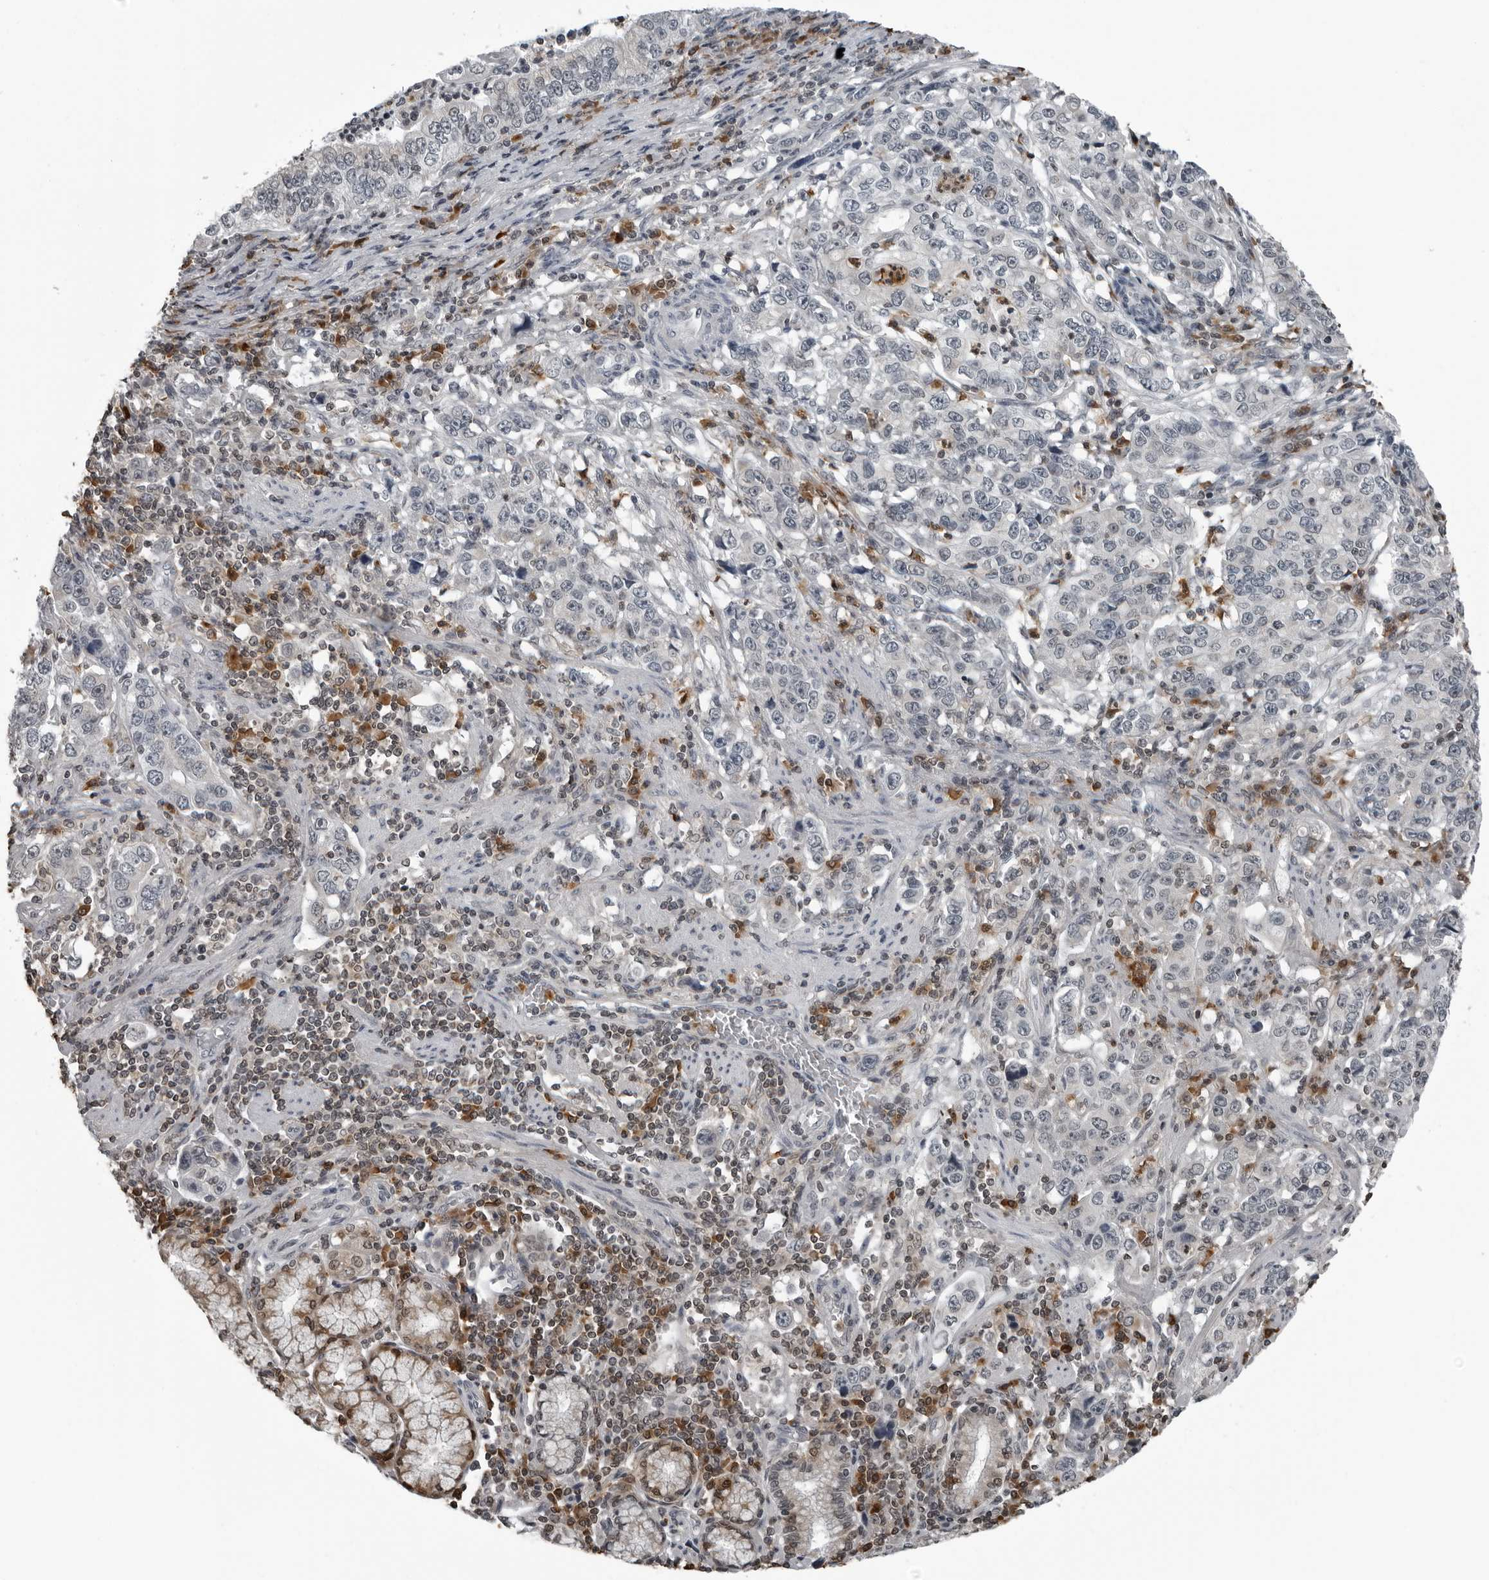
{"staining": {"intensity": "negative", "quantity": "none", "location": "none"}, "tissue": "stomach cancer", "cell_type": "Tumor cells", "image_type": "cancer", "snomed": [{"axis": "morphology", "description": "Adenocarcinoma, NOS"}, {"axis": "topography", "description": "Stomach, lower"}], "caption": "IHC of adenocarcinoma (stomach) exhibits no expression in tumor cells.", "gene": "RTCA", "patient": {"sex": "female", "age": 72}}